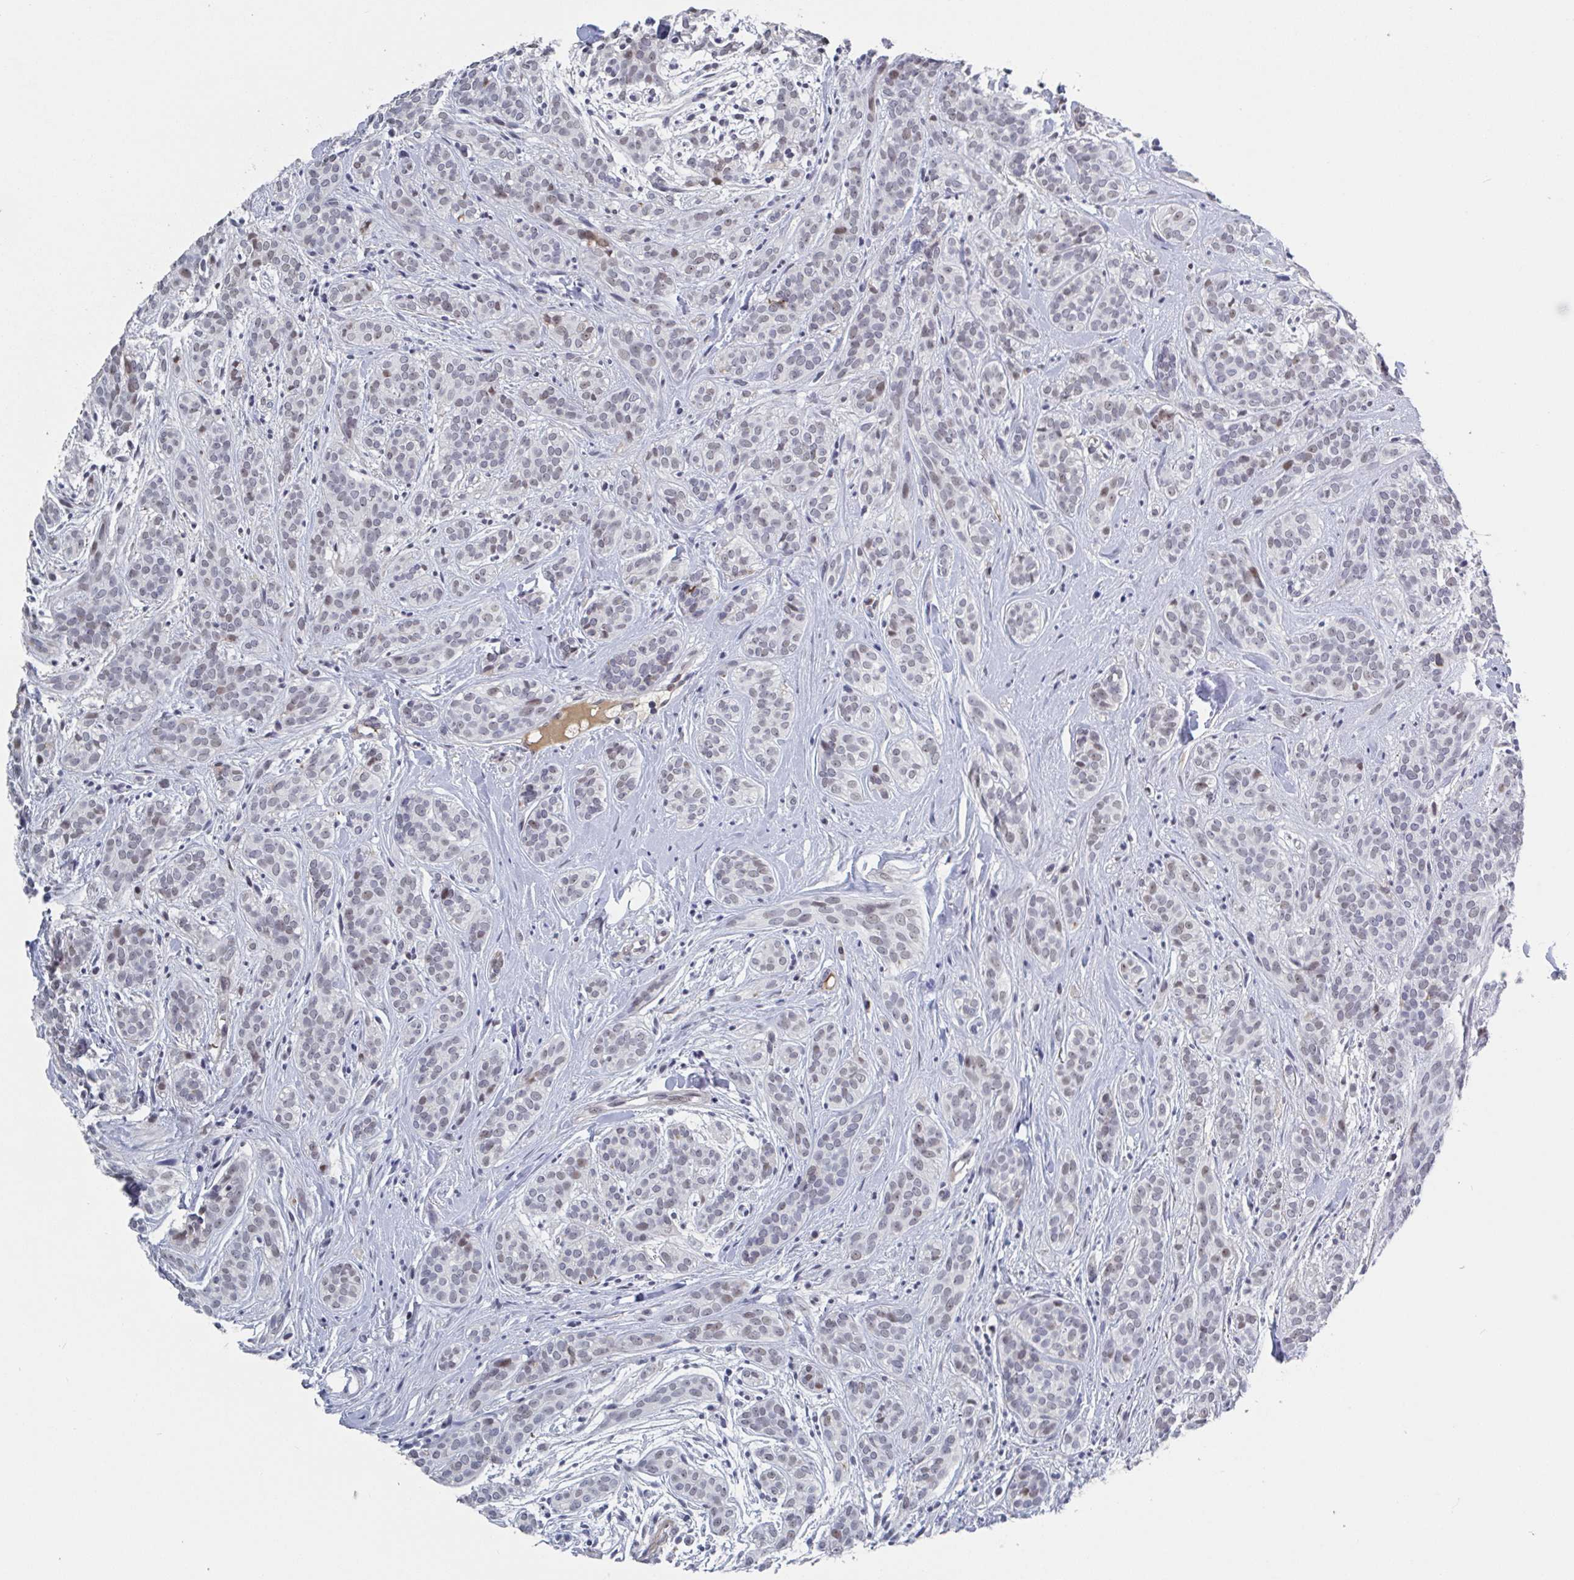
{"staining": {"intensity": "weak", "quantity": "25%-75%", "location": "nuclear"}, "tissue": "head and neck cancer", "cell_type": "Tumor cells", "image_type": "cancer", "snomed": [{"axis": "morphology", "description": "Adenocarcinoma, NOS"}, {"axis": "topography", "description": "Head-Neck"}], "caption": "Weak nuclear staining for a protein is appreciated in approximately 25%-75% of tumor cells of adenocarcinoma (head and neck) using immunohistochemistry.", "gene": "BCL7B", "patient": {"sex": "female", "age": 57}}